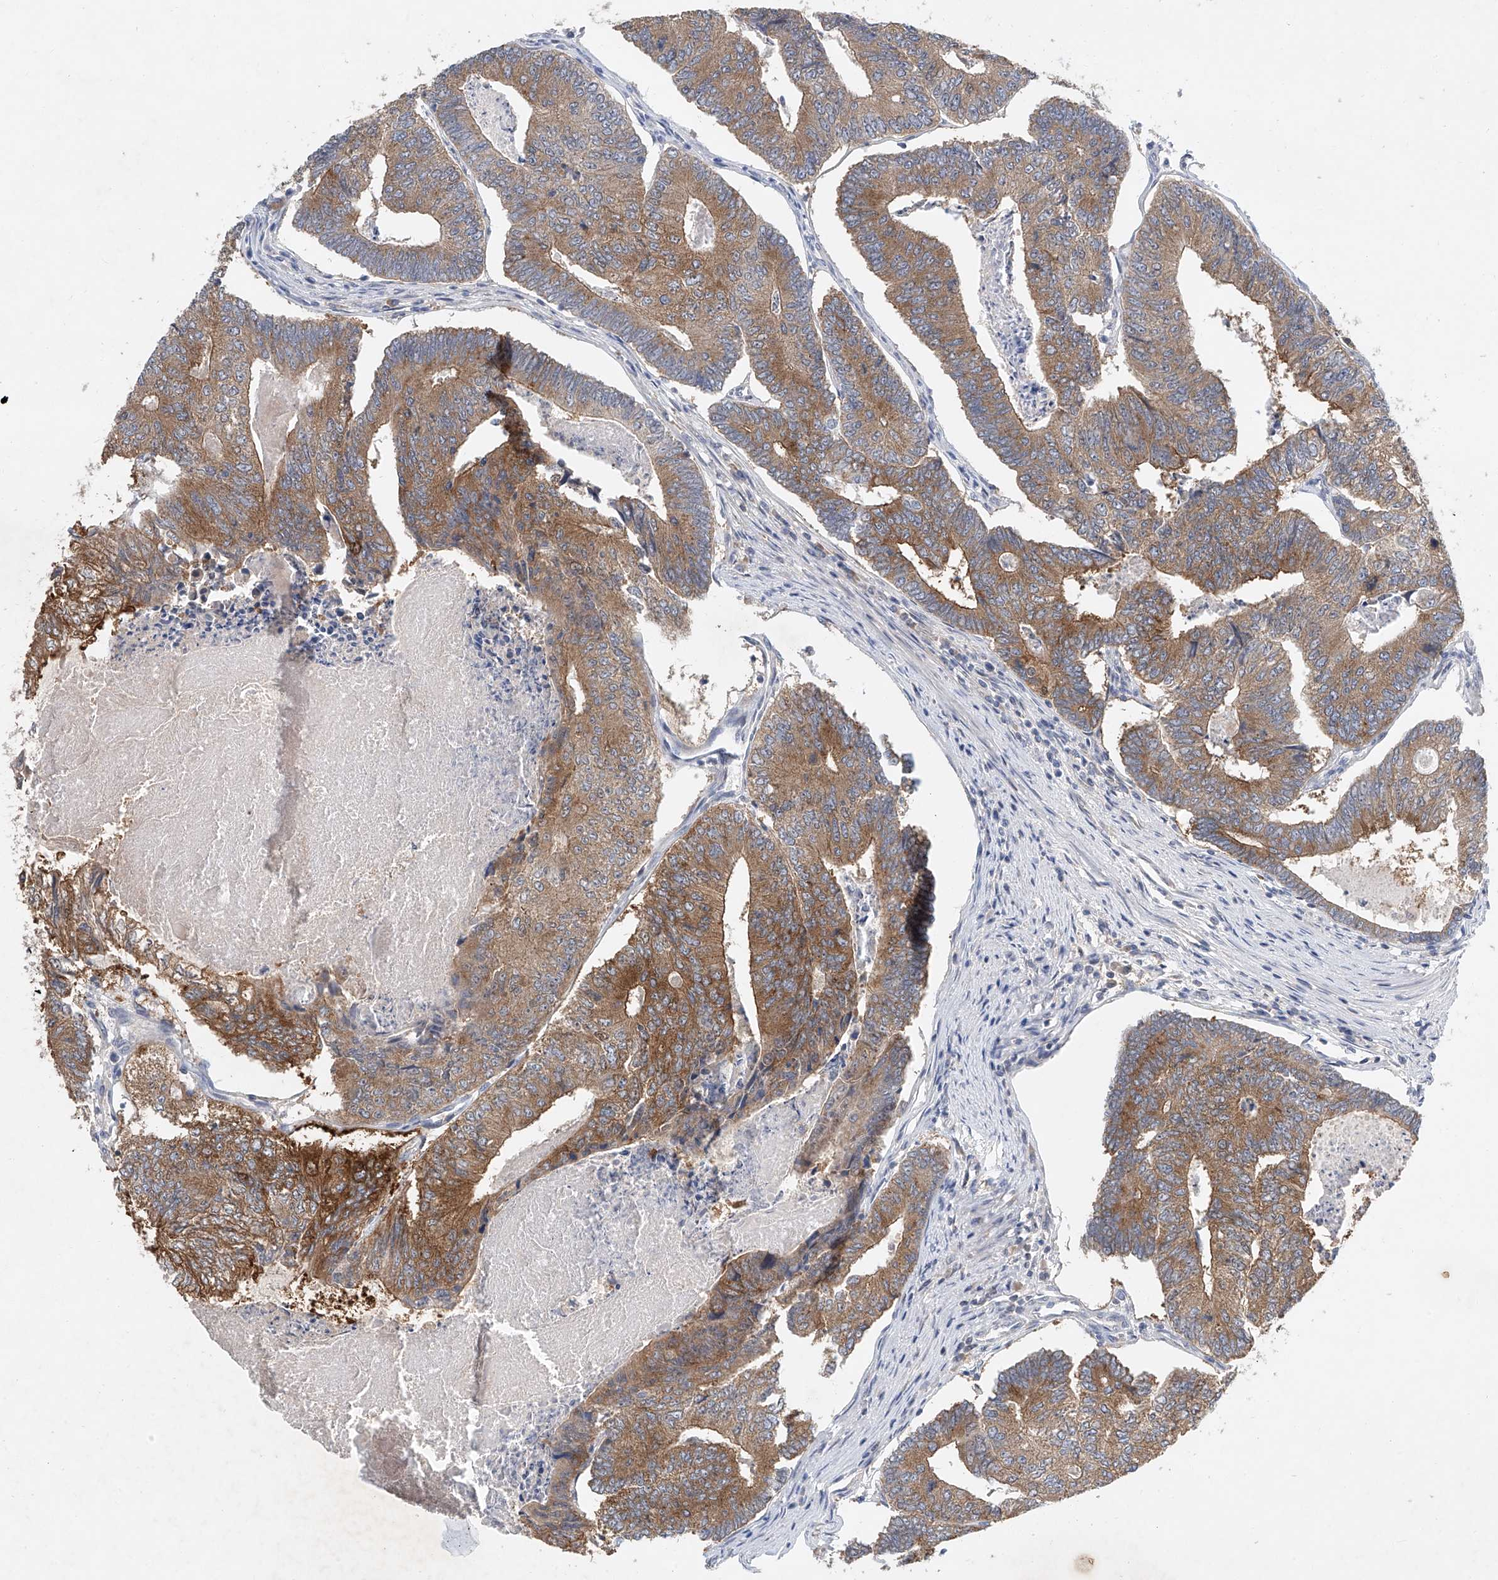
{"staining": {"intensity": "moderate", "quantity": ">75%", "location": "cytoplasmic/membranous"}, "tissue": "colorectal cancer", "cell_type": "Tumor cells", "image_type": "cancer", "snomed": [{"axis": "morphology", "description": "Adenocarcinoma, NOS"}, {"axis": "topography", "description": "Colon"}], "caption": "A high-resolution photomicrograph shows immunohistochemistry (IHC) staining of colorectal cancer (adenocarcinoma), which exhibits moderate cytoplasmic/membranous staining in about >75% of tumor cells.", "gene": "CARMIL1", "patient": {"sex": "female", "age": 67}}